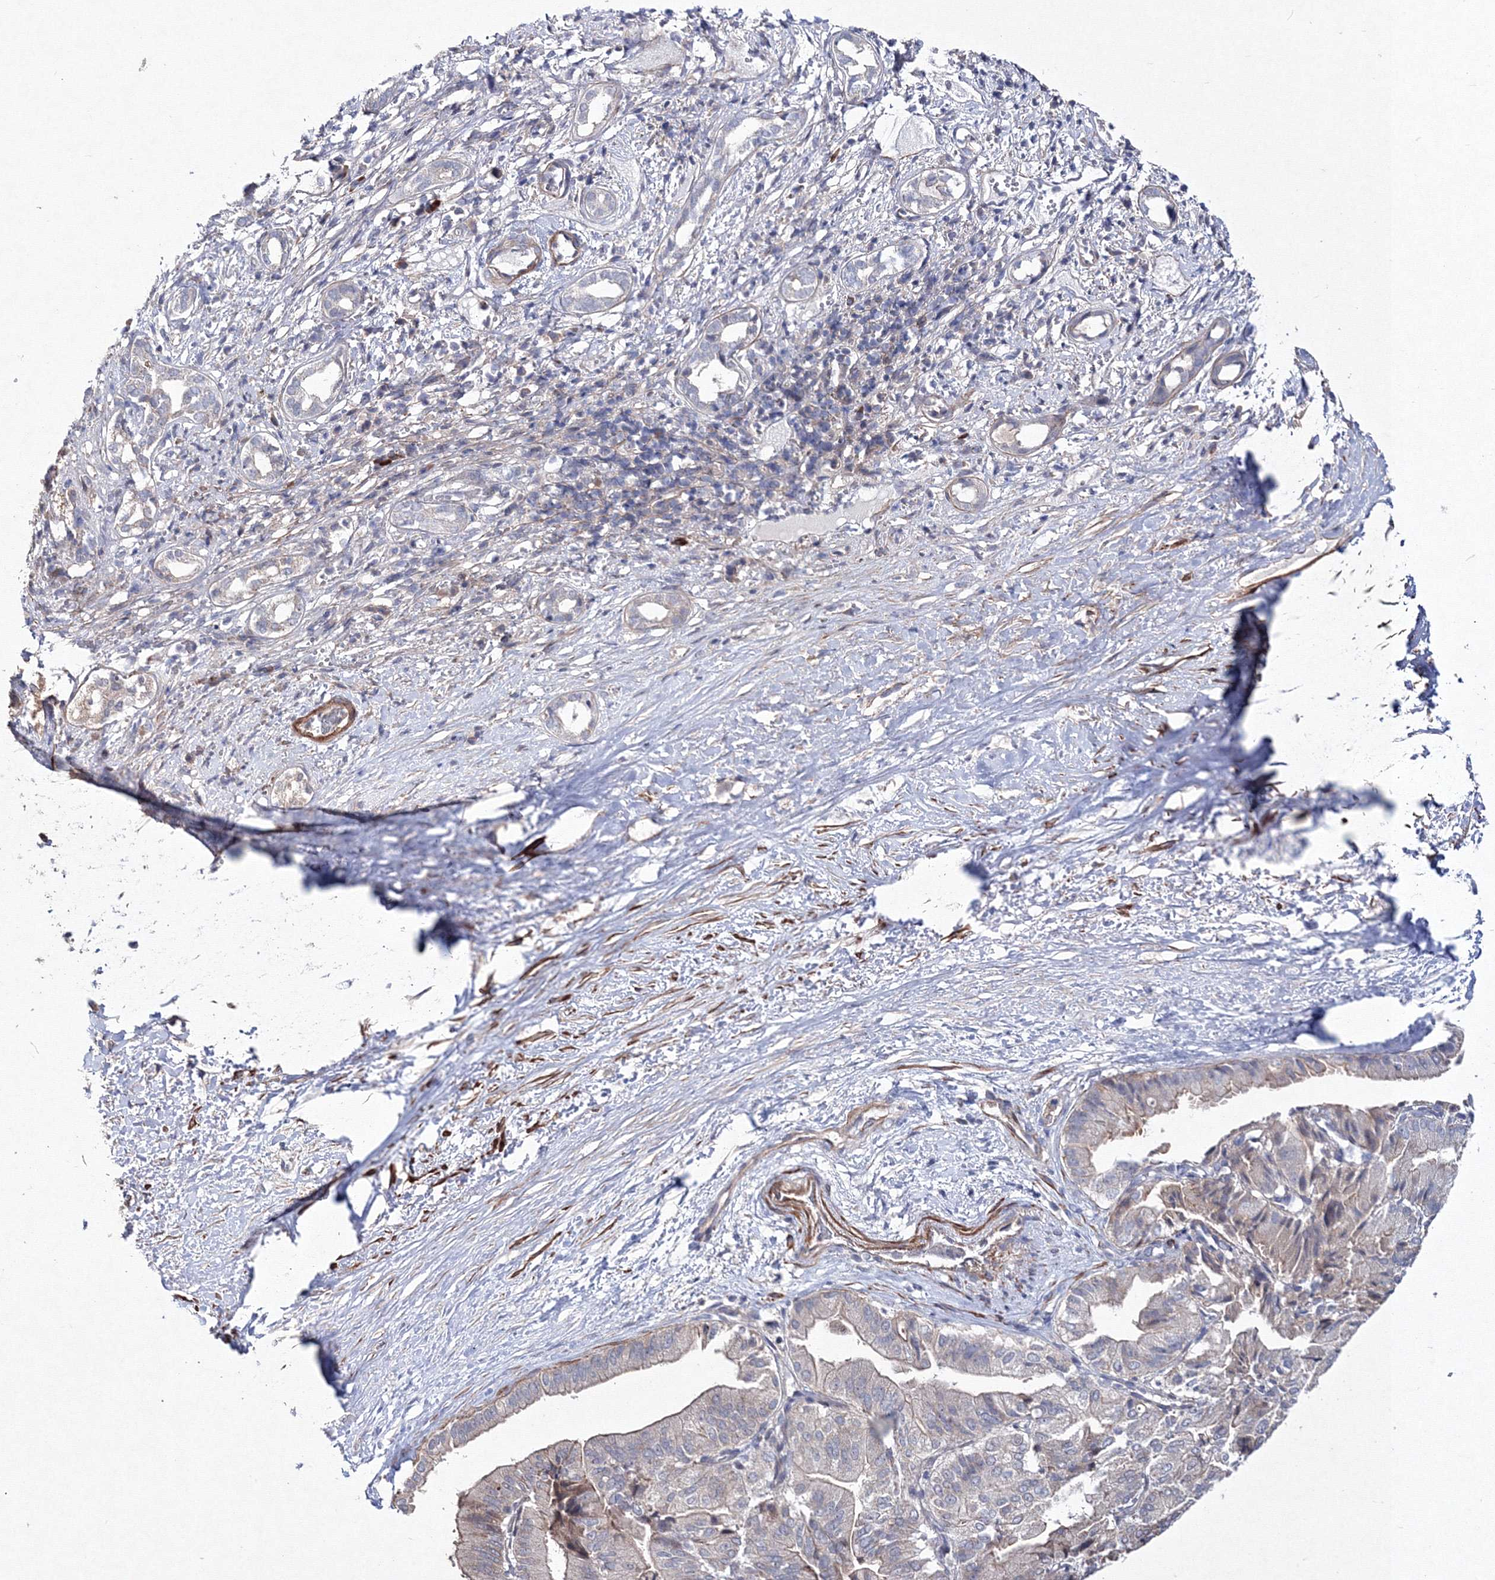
{"staining": {"intensity": "weak", "quantity": "<25%", "location": "cytoplasmic/membranous"}, "tissue": "liver cancer", "cell_type": "Tumor cells", "image_type": "cancer", "snomed": [{"axis": "morphology", "description": "Cholangiocarcinoma"}, {"axis": "topography", "description": "Liver"}], "caption": "A high-resolution histopathology image shows immunohistochemistry staining of liver cancer (cholangiocarcinoma), which displays no significant expression in tumor cells.", "gene": "PPP2R2B", "patient": {"sex": "female", "age": 75}}